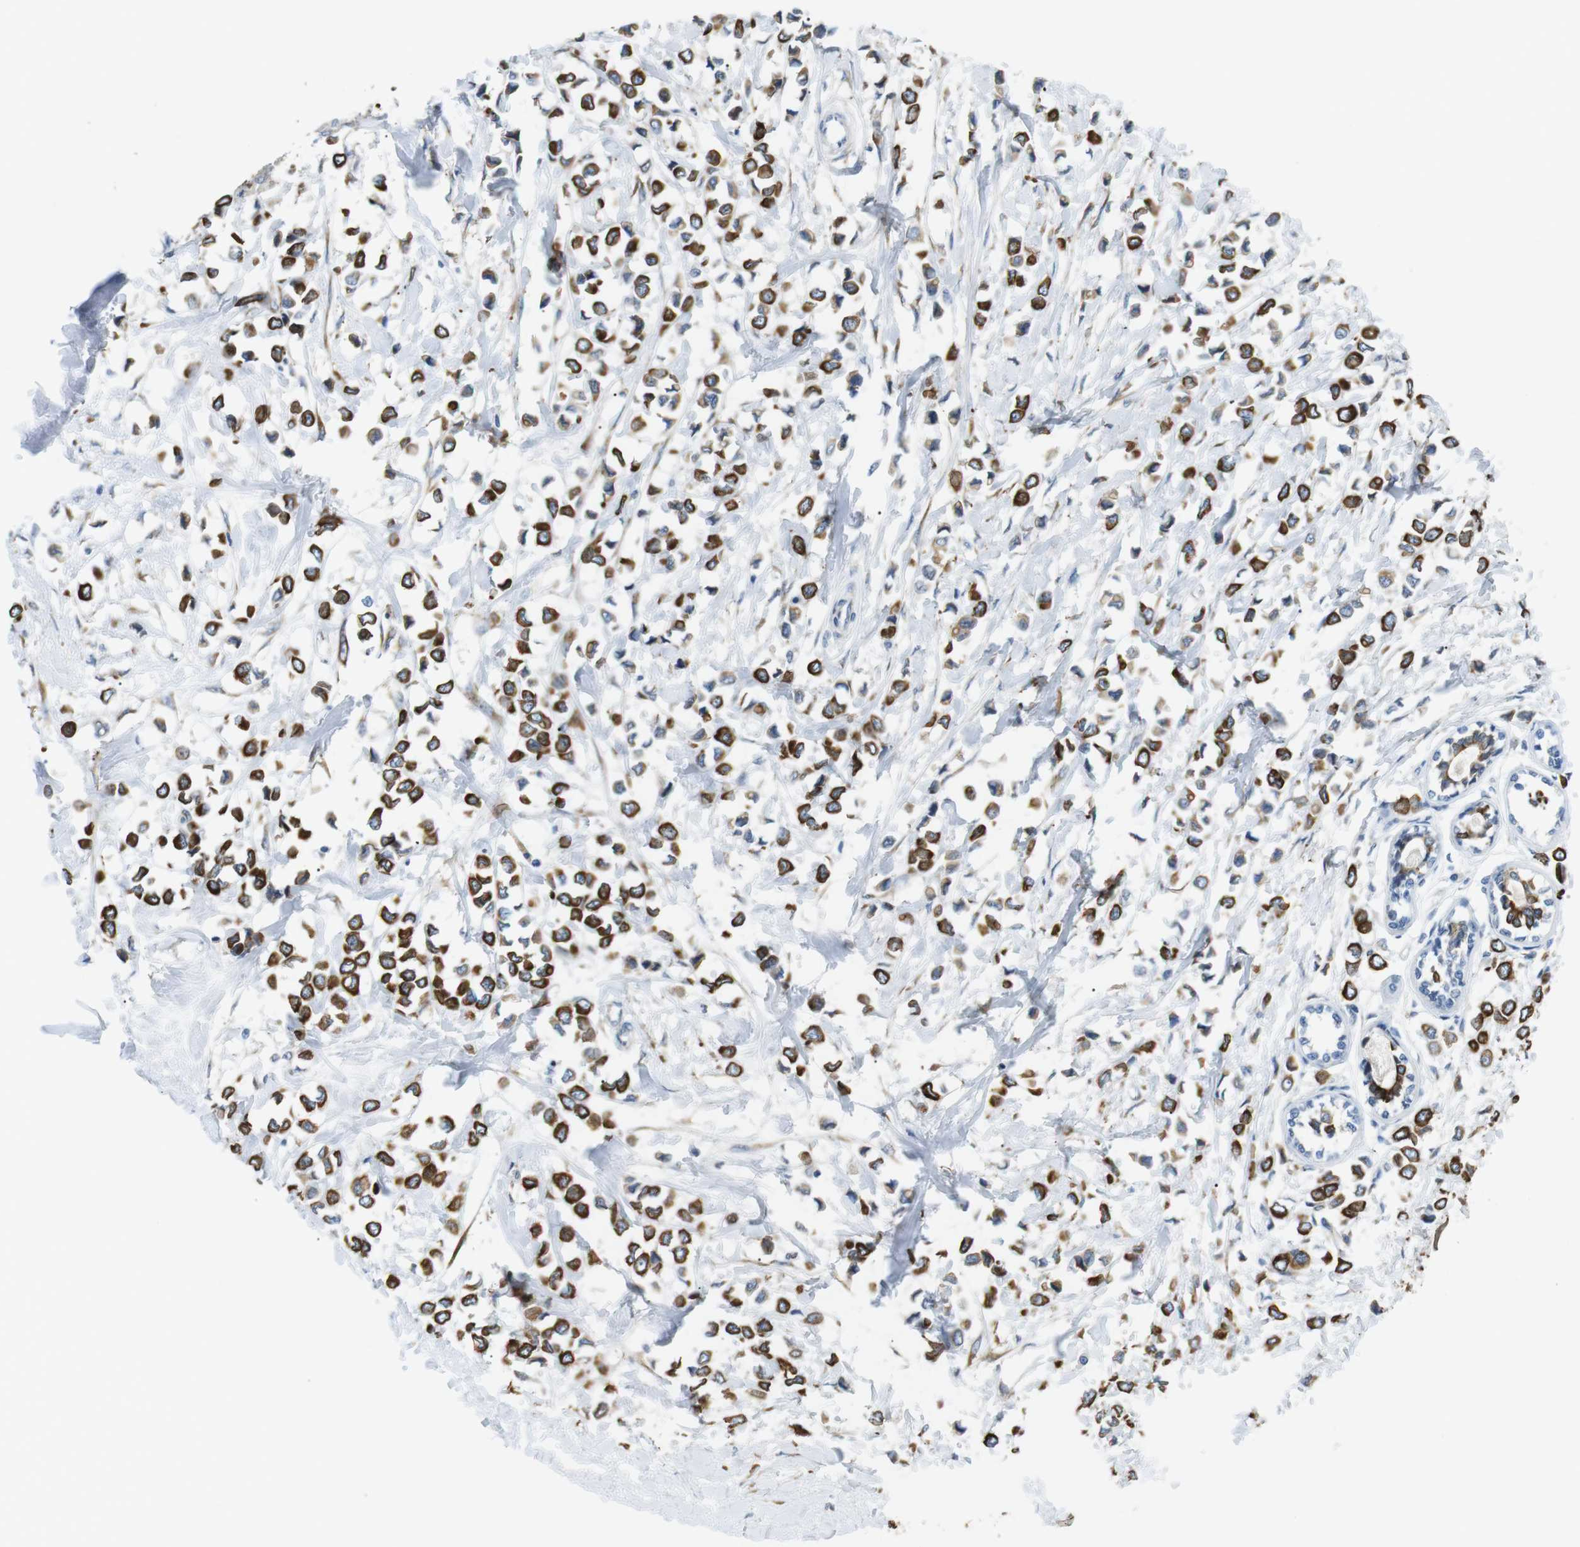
{"staining": {"intensity": "strong", "quantity": ">75%", "location": "cytoplasmic/membranous"}, "tissue": "breast cancer", "cell_type": "Tumor cells", "image_type": "cancer", "snomed": [{"axis": "morphology", "description": "Lobular carcinoma"}, {"axis": "topography", "description": "Breast"}], "caption": "Strong cytoplasmic/membranous positivity for a protein is appreciated in about >75% of tumor cells of lobular carcinoma (breast) using IHC.", "gene": "UNC5CL", "patient": {"sex": "female", "age": 51}}